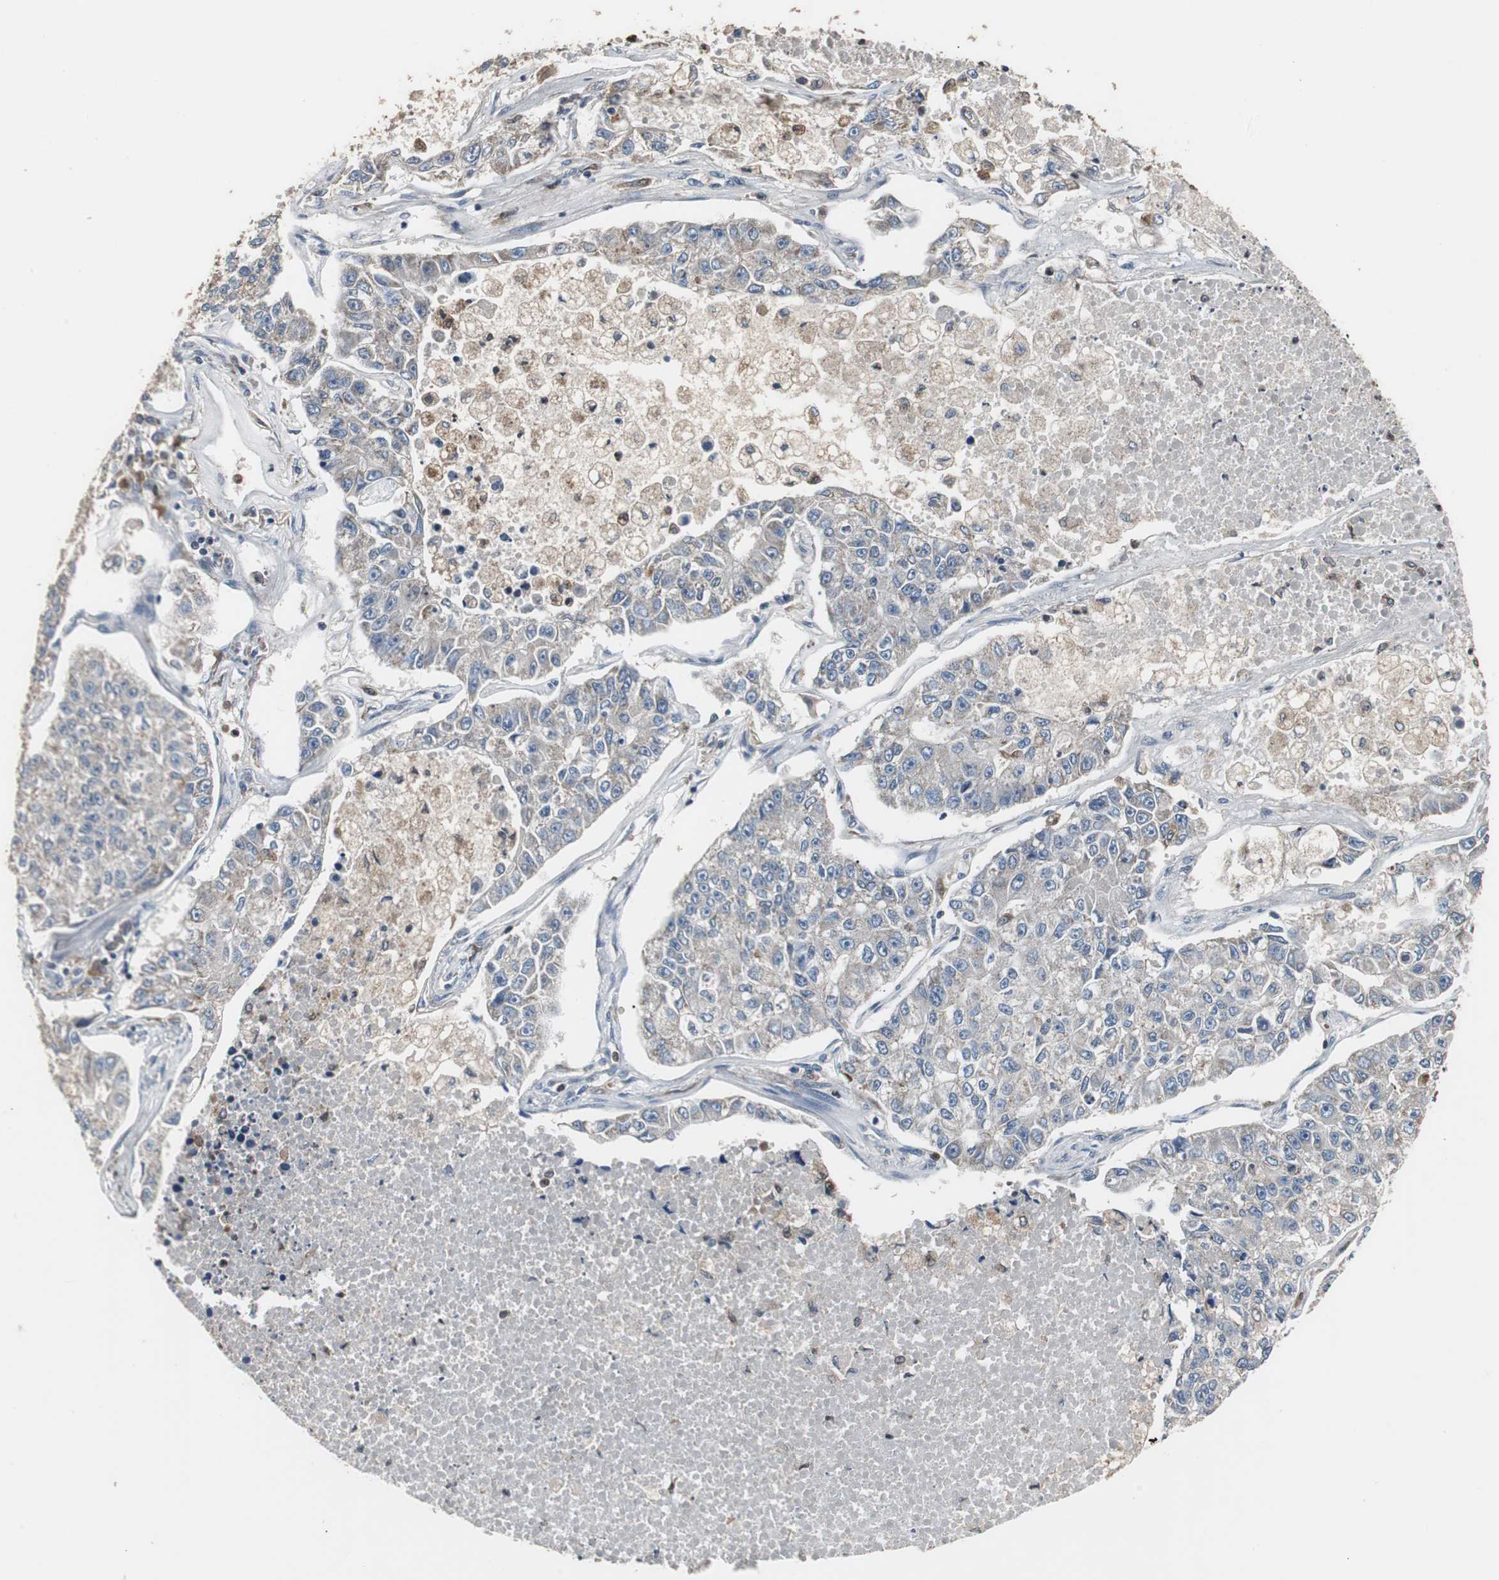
{"staining": {"intensity": "weak", "quantity": "<25%", "location": "cytoplasmic/membranous"}, "tissue": "lung cancer", "cell_type": "Tumor cells", "image_type": "cancer", "snomed": [{"axis": "morphology", "description": "Adenocarcinoma, NOS"}, {"axis": "topography", "description": "Lung"}], "caption": "DAB immunohistochemical staining of human lung cancer exhibits no significant positivity in tumor cells.", "gene": "NCF2", "patient": {"sex": "male", "age": 49}}